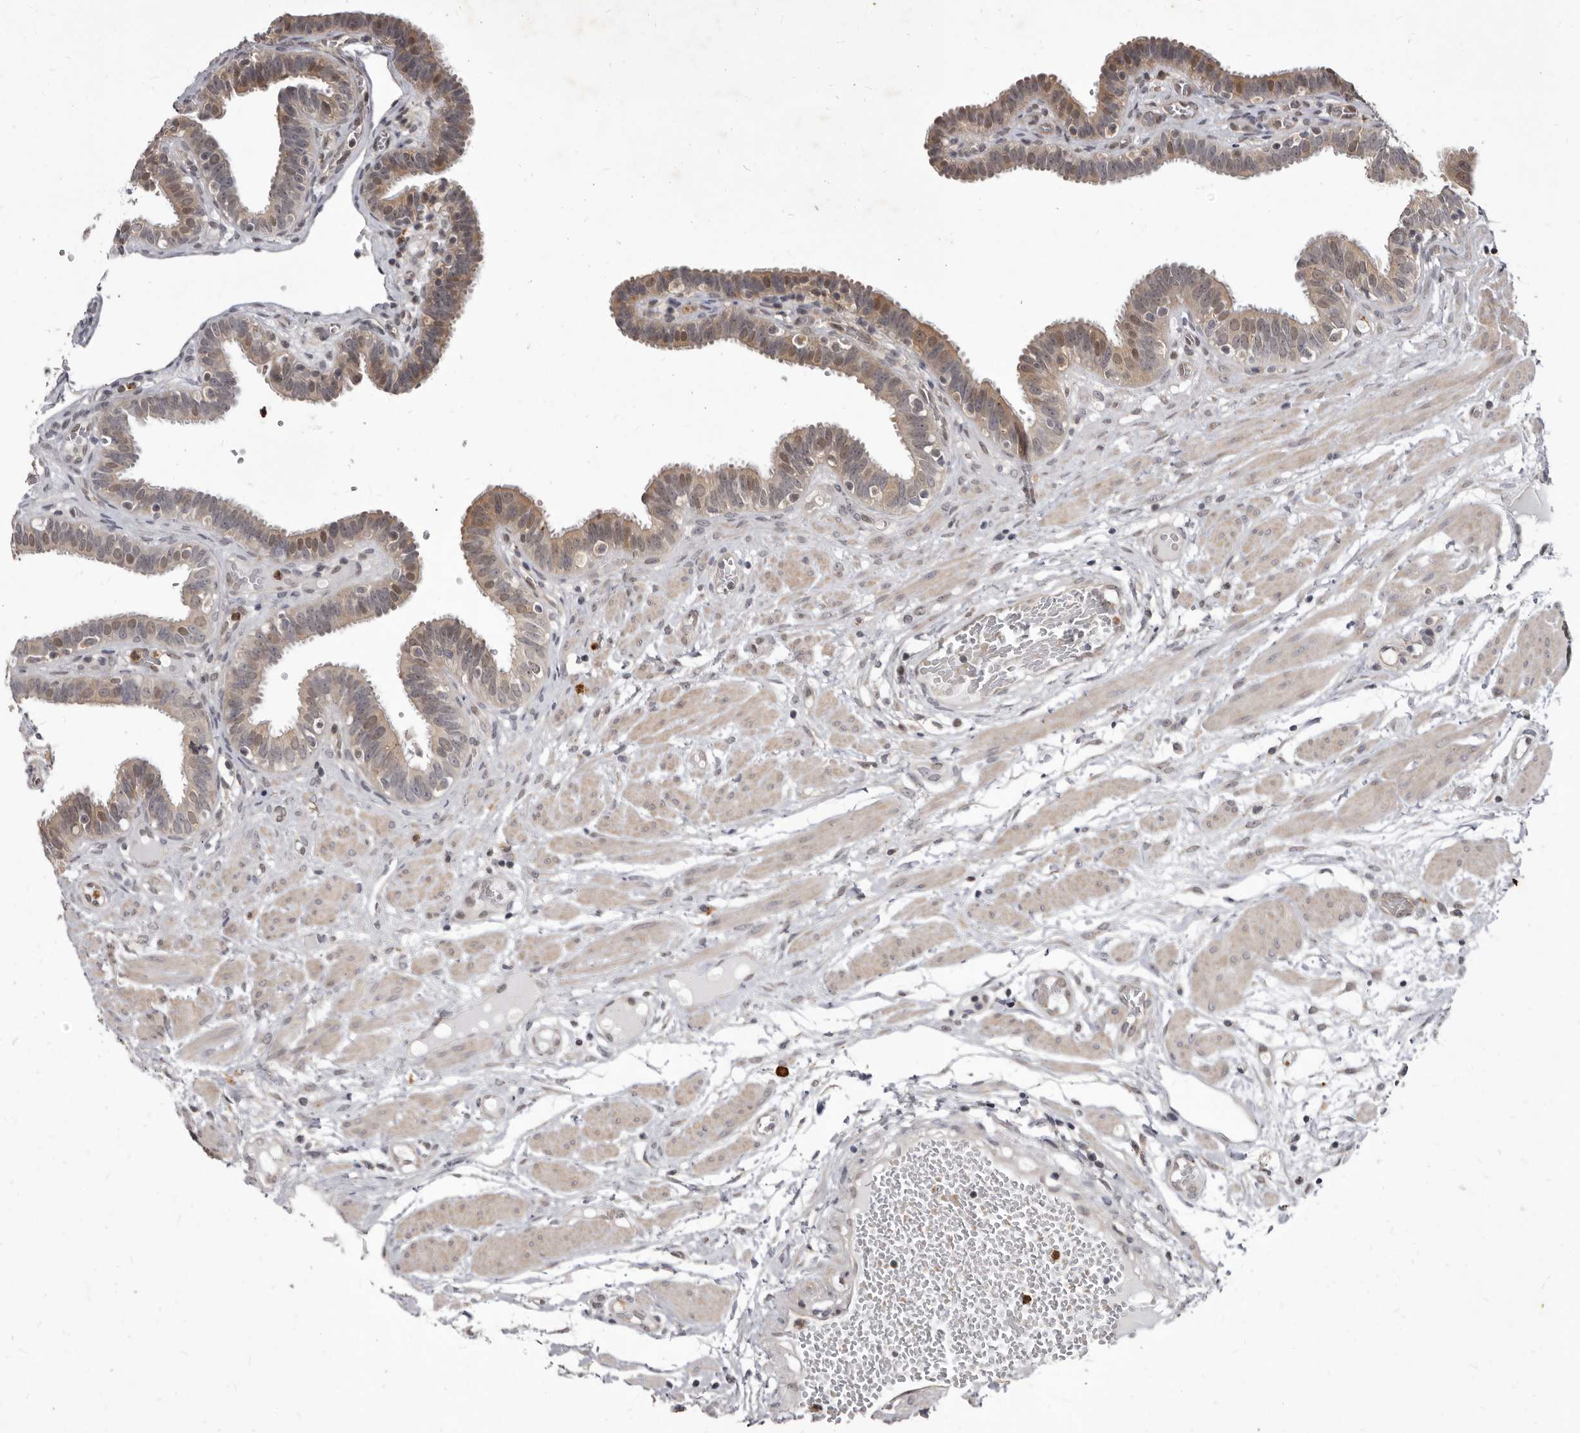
{"staining": {"intensity": "moderate", "quantity": "25%-75%", "location": "cytoplasmic/membranous"}, "tissue": "fallopian tube", "cell_type": "Glandular cells", "image_type": "normal", "snomed": [{"axis": "morphology", "description": "Normal tissue, NOS"}, {"axis": "topography", "description": "Fallopian tube"}, {"axis": "topography", "description": "Placenta"}], "caption": "Protein staining shows moderate cytoplasmic/membranous positivity in approximately 25%-75% of glandular cells in normal fallopian tube.", "gene": "ACLY", "patient": {"sex": "female", "age": 32}}